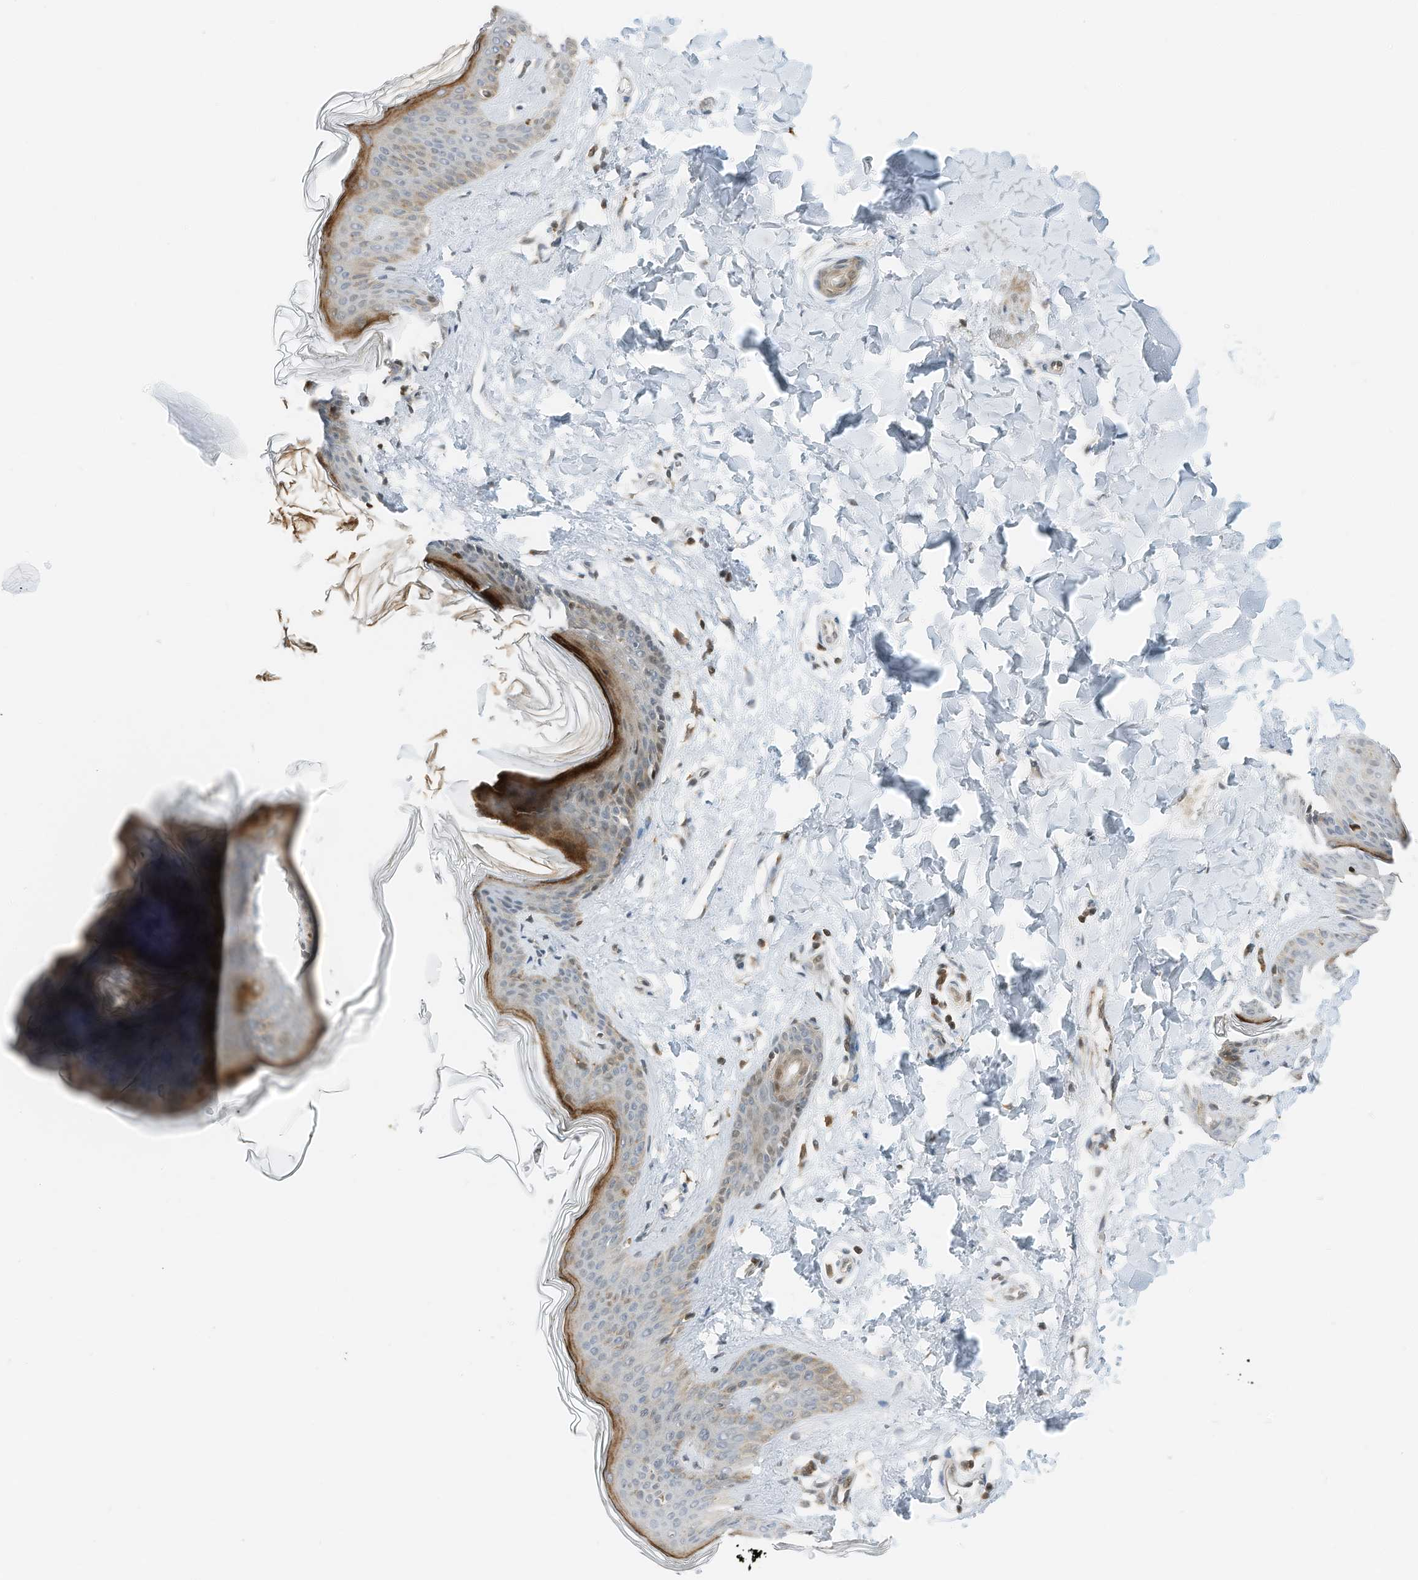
{"staining": {"intensity": "moderate", "quantity": ">75%", "location": "cytoplasmic/membranous"}, "tissue": "skin", "cell_type": "Fibroblasts", "image_type": "normal", "snomed": [{"axis": "morphology", "description": "Normal tissue, NOS"}, {"axis": "topography", "description": "Skin"}], "caption": "Immunohistochemistry of benign human skin demonstrates medium levels of moderate cytoplasmic/membranous positivity in approximately >75% of fibroblasts.", "gene": "RMND1", "patient": {"sex": "female", "age": 17}}